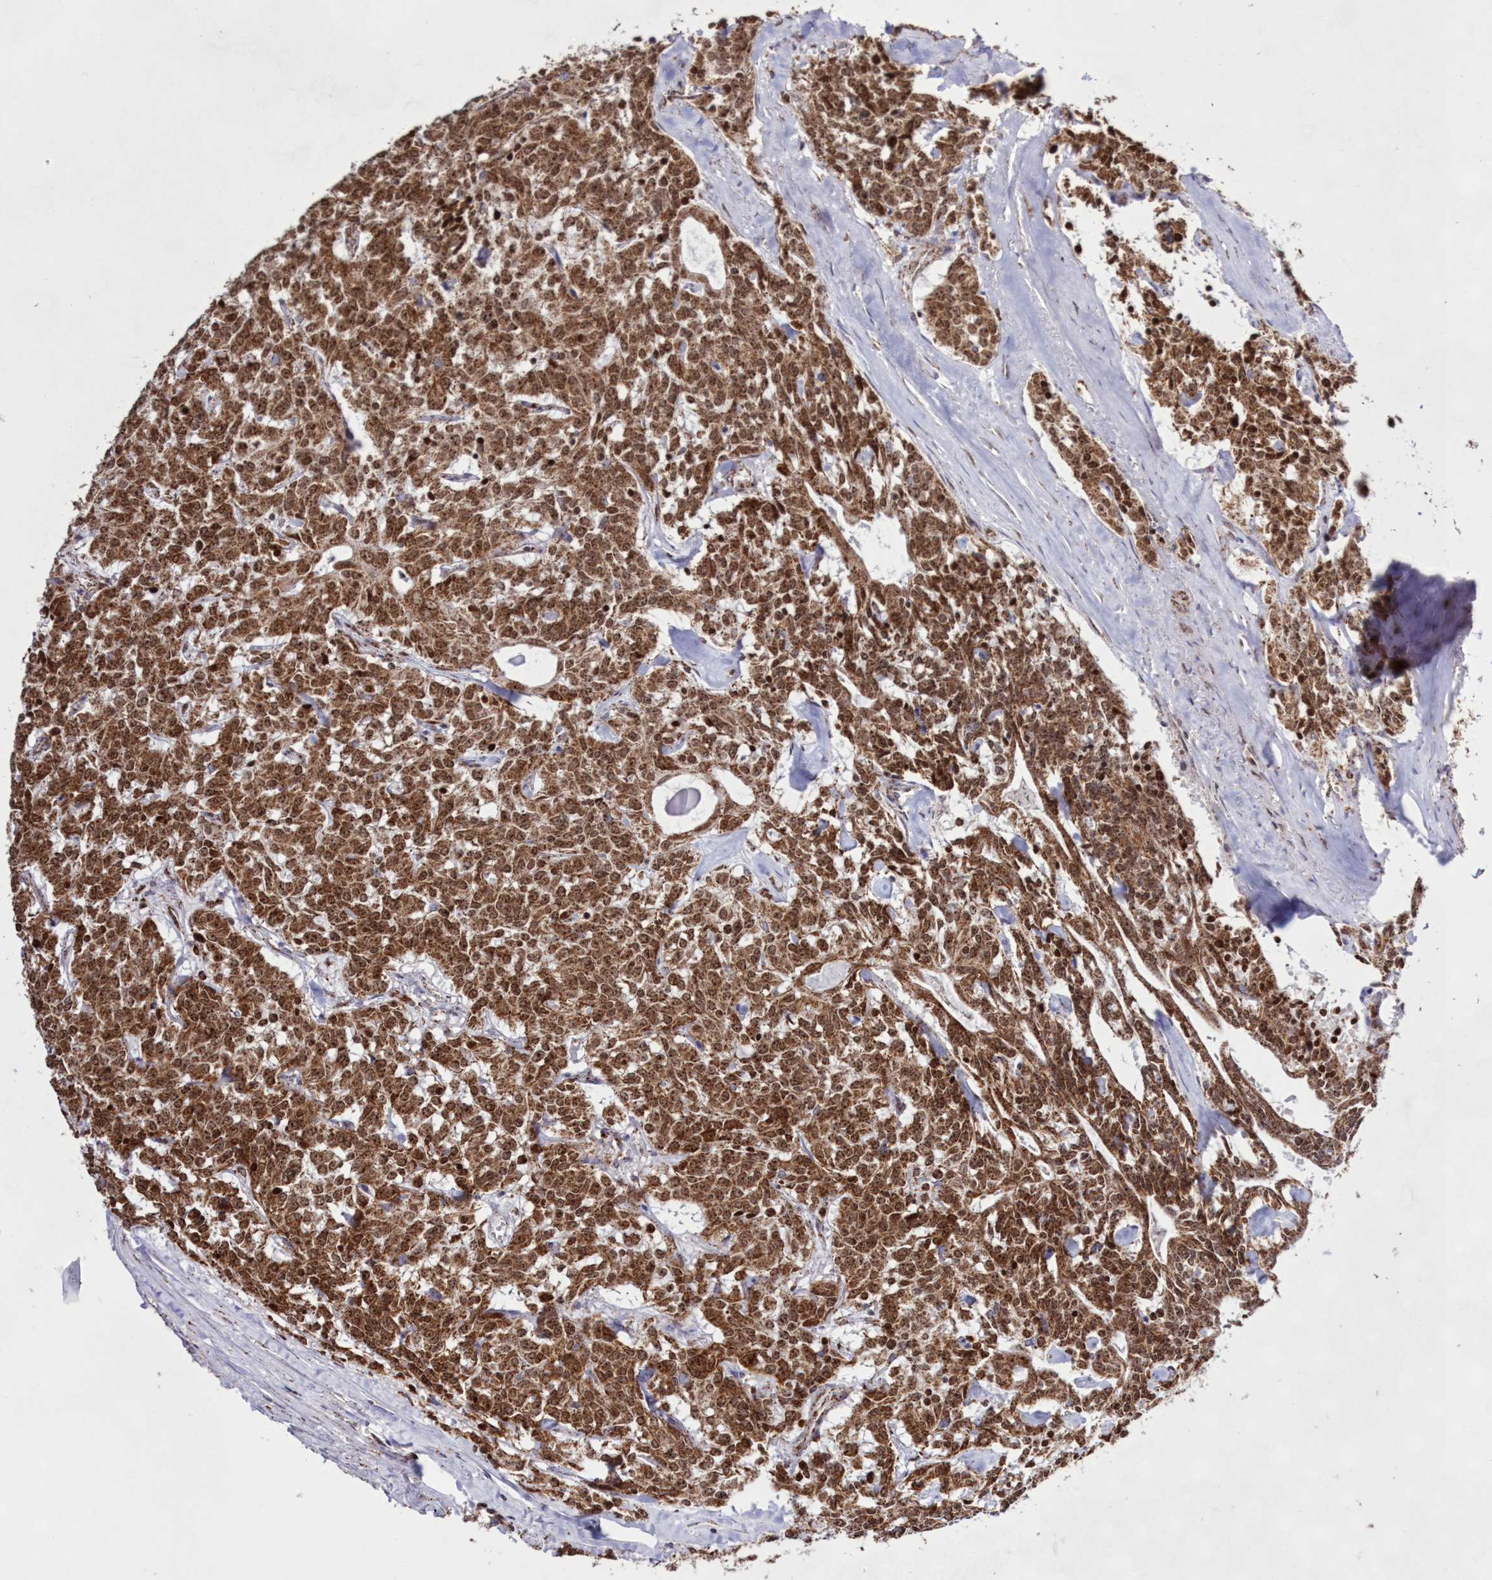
{"staining": {"intensity": "moderate", "quantity": ">75%", "location": "cytoplasmic/membranous"}, "tissue": "carcinoid", "cell_type": "Tumor cells", "image_type": "cancer", "snomed": [{"axis": "morphology", "description": "Carcinoid, malignant, NOS"}, {"axis": "topography", "description": "Lung"}], "caption": "Malignant carcinoid was stained to show a protein in brown. There is medium levels of moderate cytoplasmic/membranous staining in about >75% of tumor cells. The staining was performed using DAB (3,3'-diaminobenzidine) to visualize the protein expression in brown, while the nuclei were stained in blue with hematoxylin (Magnification: 20x).", "gene": "HADHB", "patient": {"sex": "female", "age": 46}}